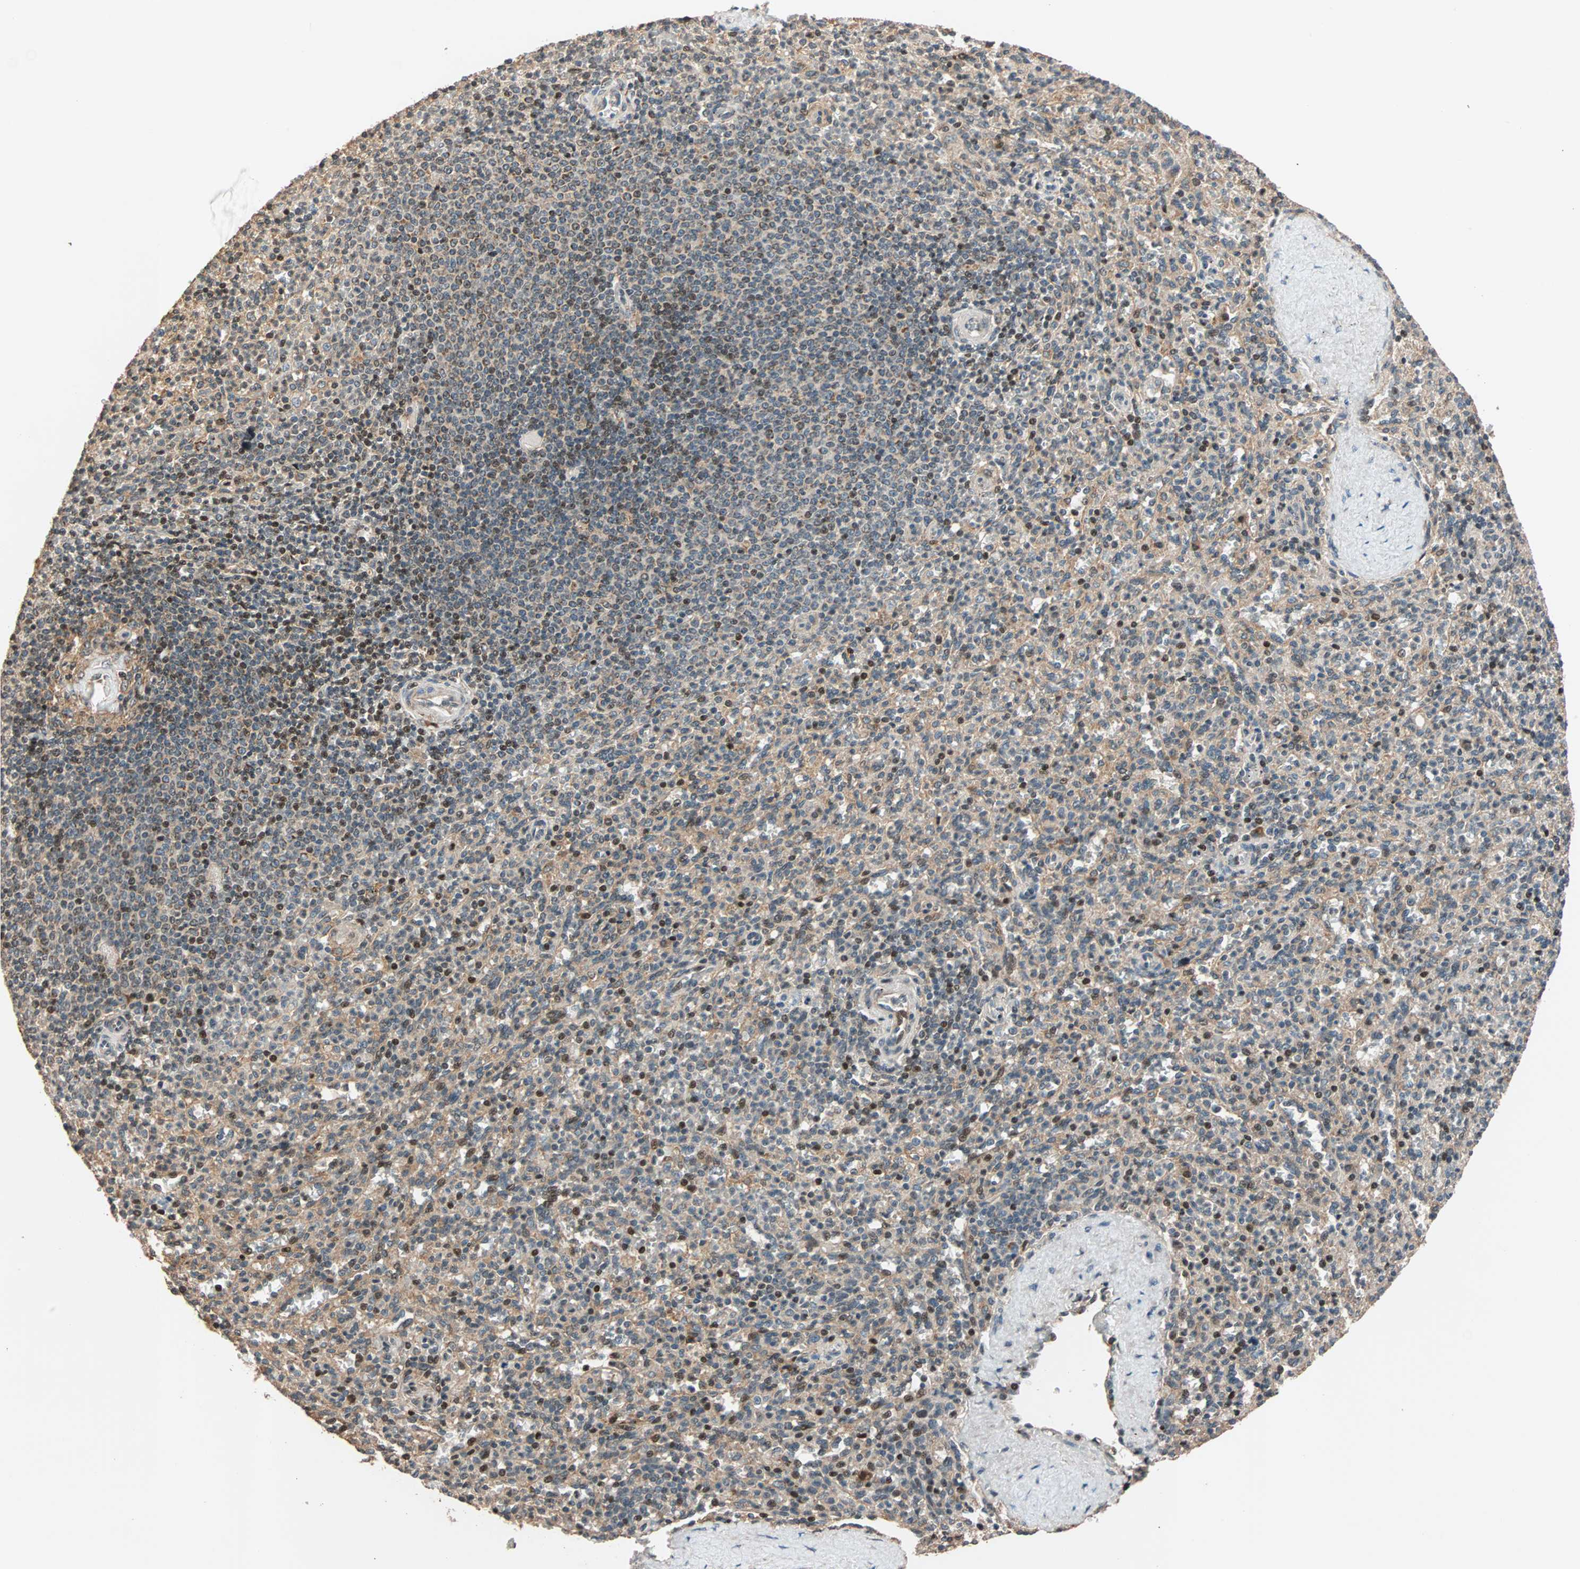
{"staining": {"intensity": "strong", "quantity": "25%-75%", "location": "cytoplasmic/membranous,nuclear"}, "tissue": "spleen", "cell_type": "Cells in red pulp", "image_type": "normal", "snomed": [{"axis": "morphology", "description": "Normal tissue, NOS"}, {"axis": "topography", "description": "Spleen"}], "caption": "Immunohistochemistry staining of unremarkable spleen, which demonstrates high levels of strong cytoplasmic/membranous,nuclear expression in about 25%-75% of cells in red pulp indicating strong cytoplasmic/membranous,nuclear protein positivity. The staining was performed using DAB (brown) for protein detection and nuclei were counterstained in hematoxylin (blue).", "gene": "HECW1", "patient": {"sex": "male", "age": 36}}